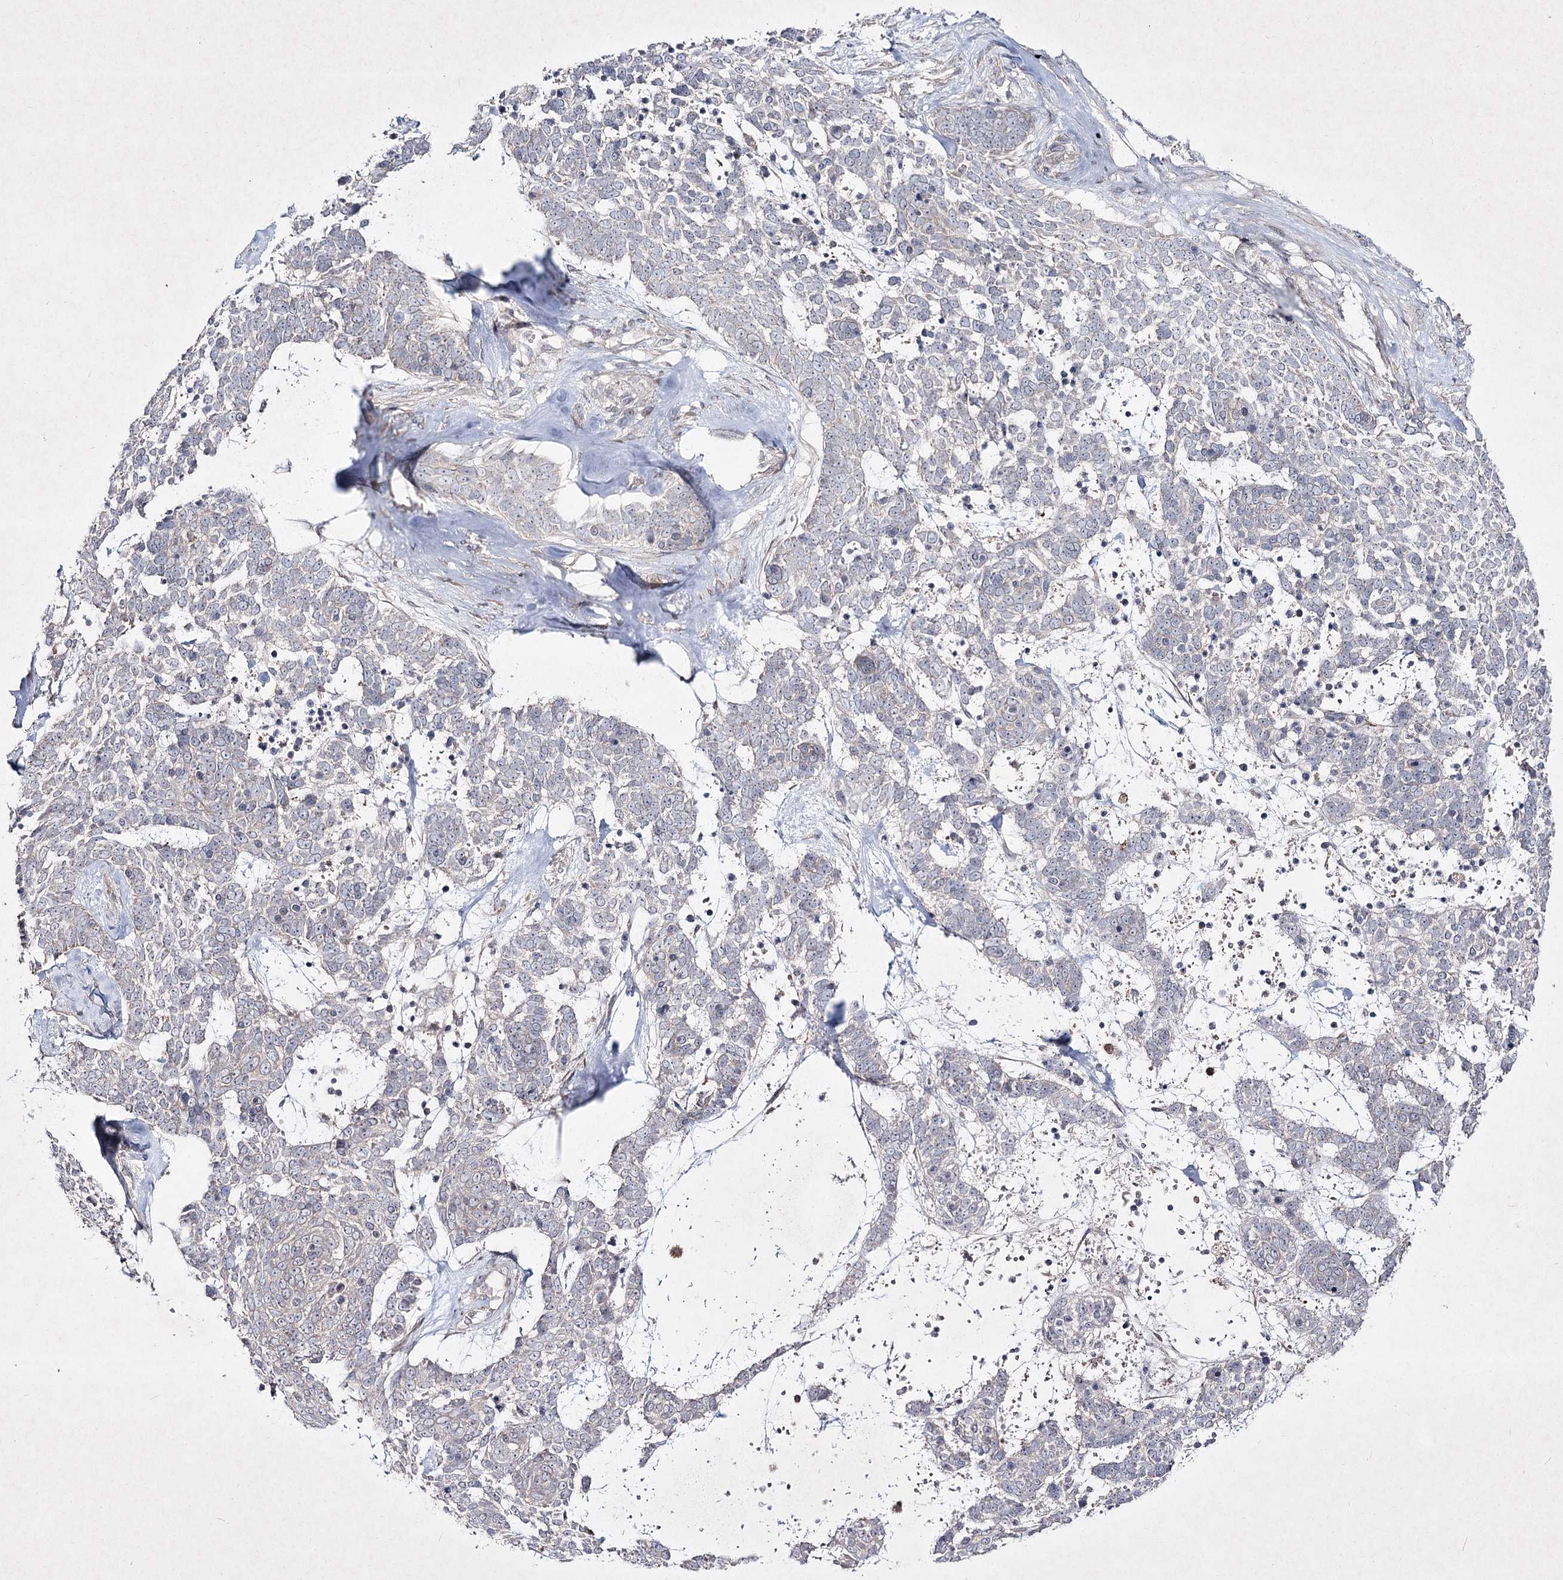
{"staining": {"intensity": "negative", "quantity": "none", "location": "none"}, "tissue": "skin cancer", "cell_type": "Tumor cells", "image_type": "cancer", "snomed": [{"axis": "morphology", "description": "Basal cell carcinoma"}, {"axis": "topography", "description": "Skin"}], "caption": "The photomicrograph demonstrates no significant staining in tumor cells of skin cancer (basal cell carcinoma). The staining is performed using DAB (3,3'-diaminobenzidine) brown chromogen with nuclei counter-stained in using hematoxylin.", "gene": "CIB2", "patient": {"sex": "female", "age": 81}}